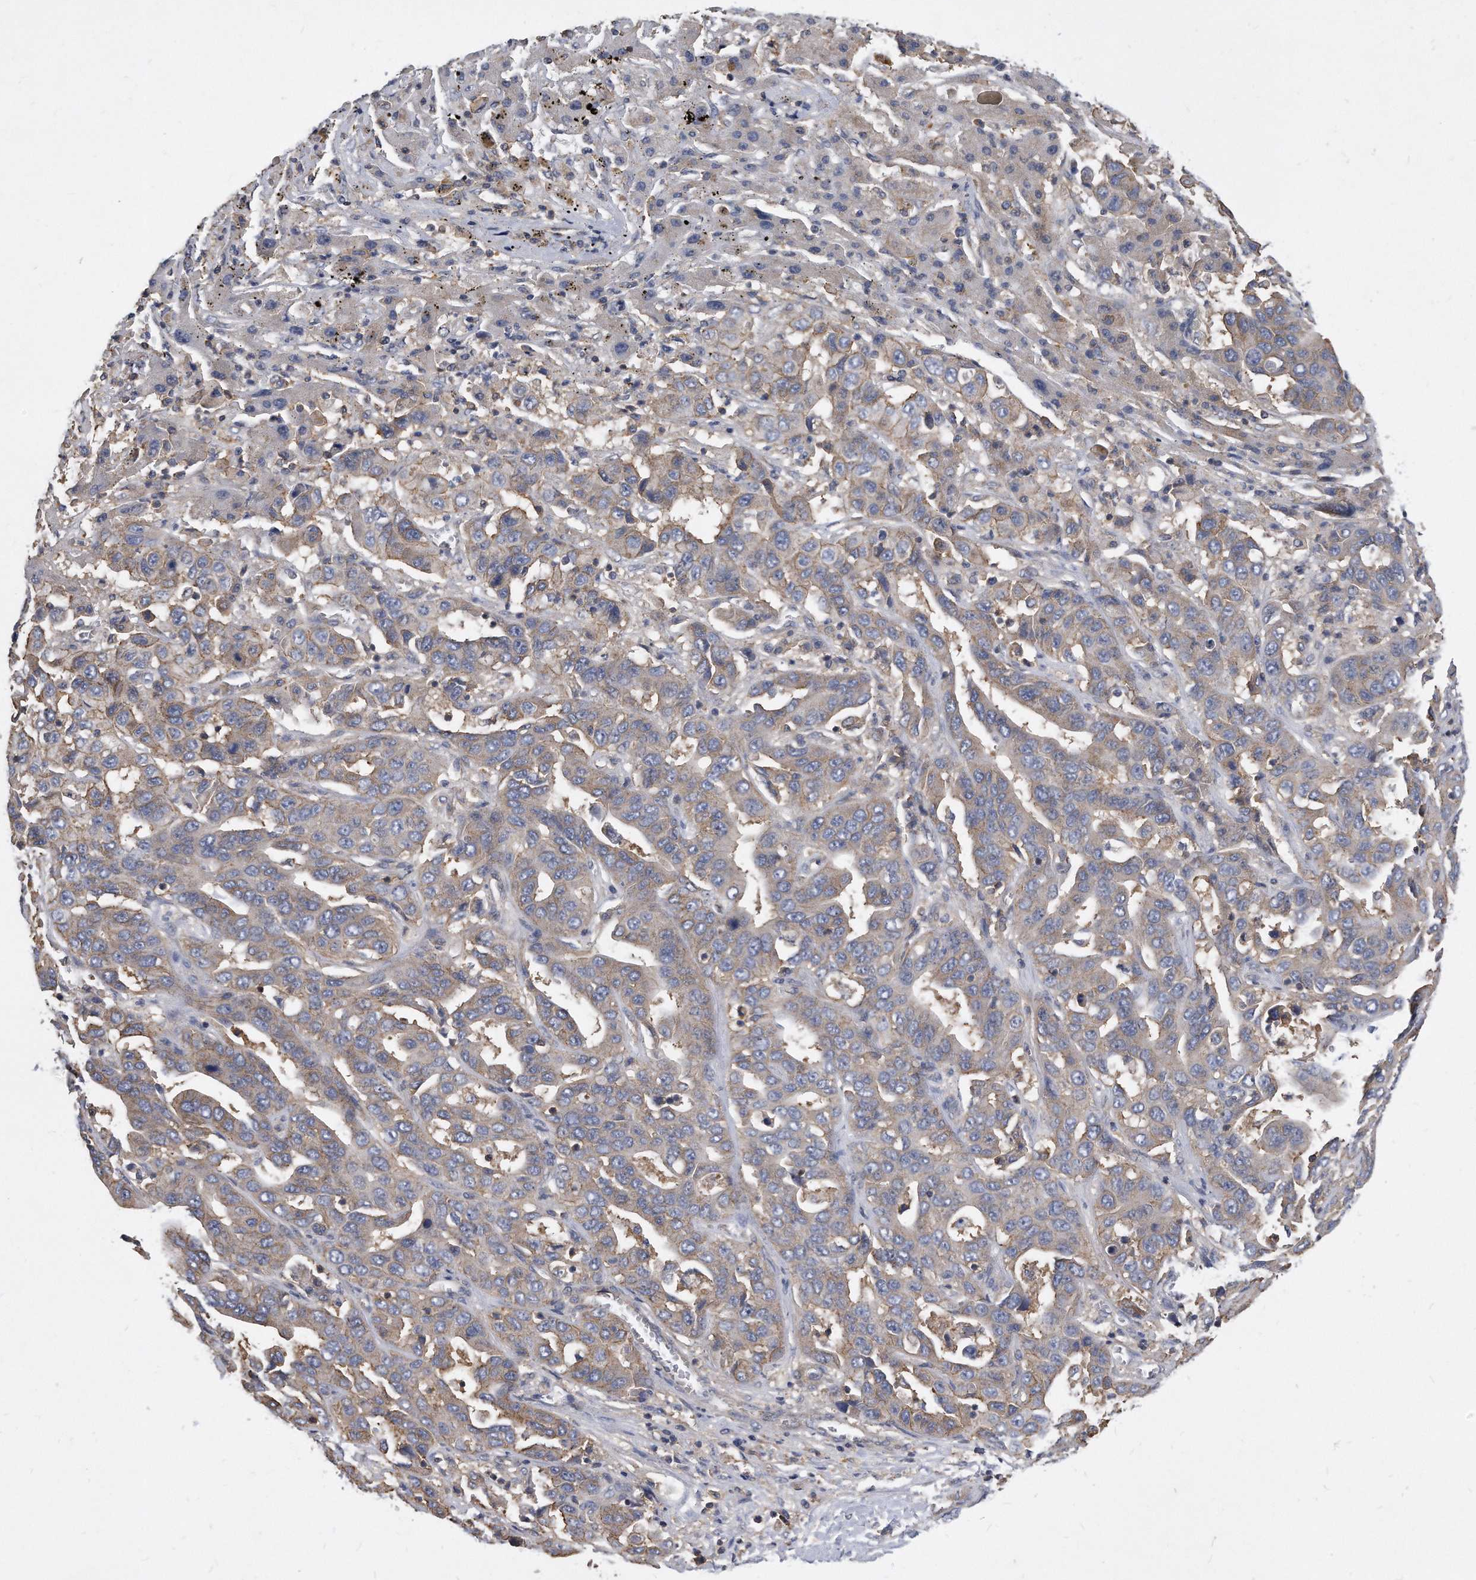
{"staining": {"intensity": "weak", "quantity": "<25%", "location": "cytoplasmic/membranous"}, "tissue": "liver cancer", "cell_type": "Tumor cells", "image_type": "cancer", "snomed": [{"axis": "morphology", "description": "Cholangiocarcinoma"}, {"axis": "topography", "description": "Liver"}], "caption": "Tumor cells are negative for brown protein staining in liver cancer (cholangiocarcinoma).", "gene": "ATG5", "patient": {"sex": "female", "age": 52}}